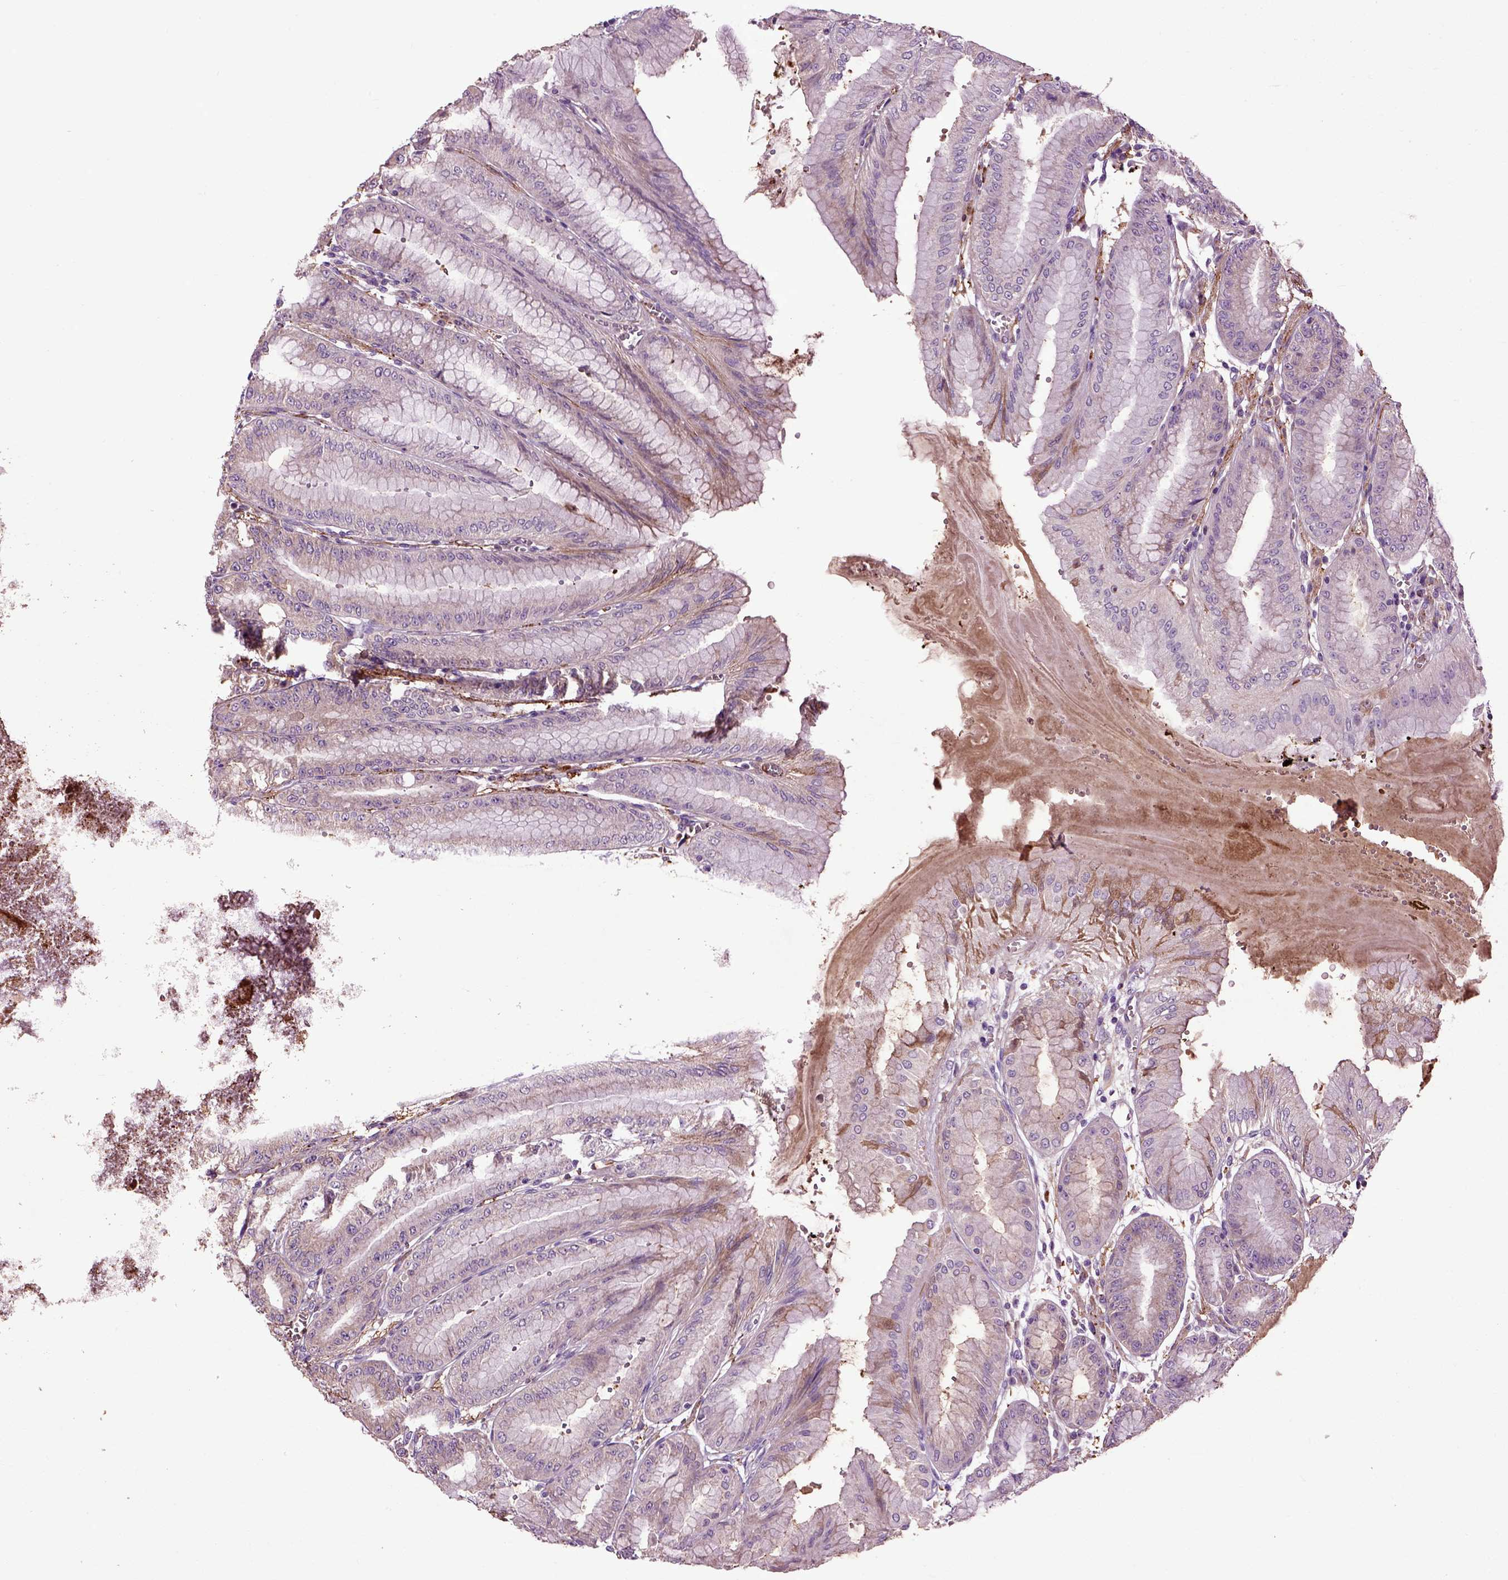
{"staining": {"intensity": "weak", "quantity": "<25%", "location": "cytoplasmic/membranous"}, "tissue": "stomach", "cell_type": "Glandular cells", "image_type": "normal", "snomed": [{"axis": "morphology", "description": "Normal tissue, NOS"}, {"axis": "topography", "description": "Stomach, lower"}], "caption": "Immunohistochemical staining of normal stomach exhibits no significant positivity in glandular cells. (IHC, brightfield microscopy, high magnification).", "gene": "SPON1", "patient": {"sex": "male", "age": 71}}